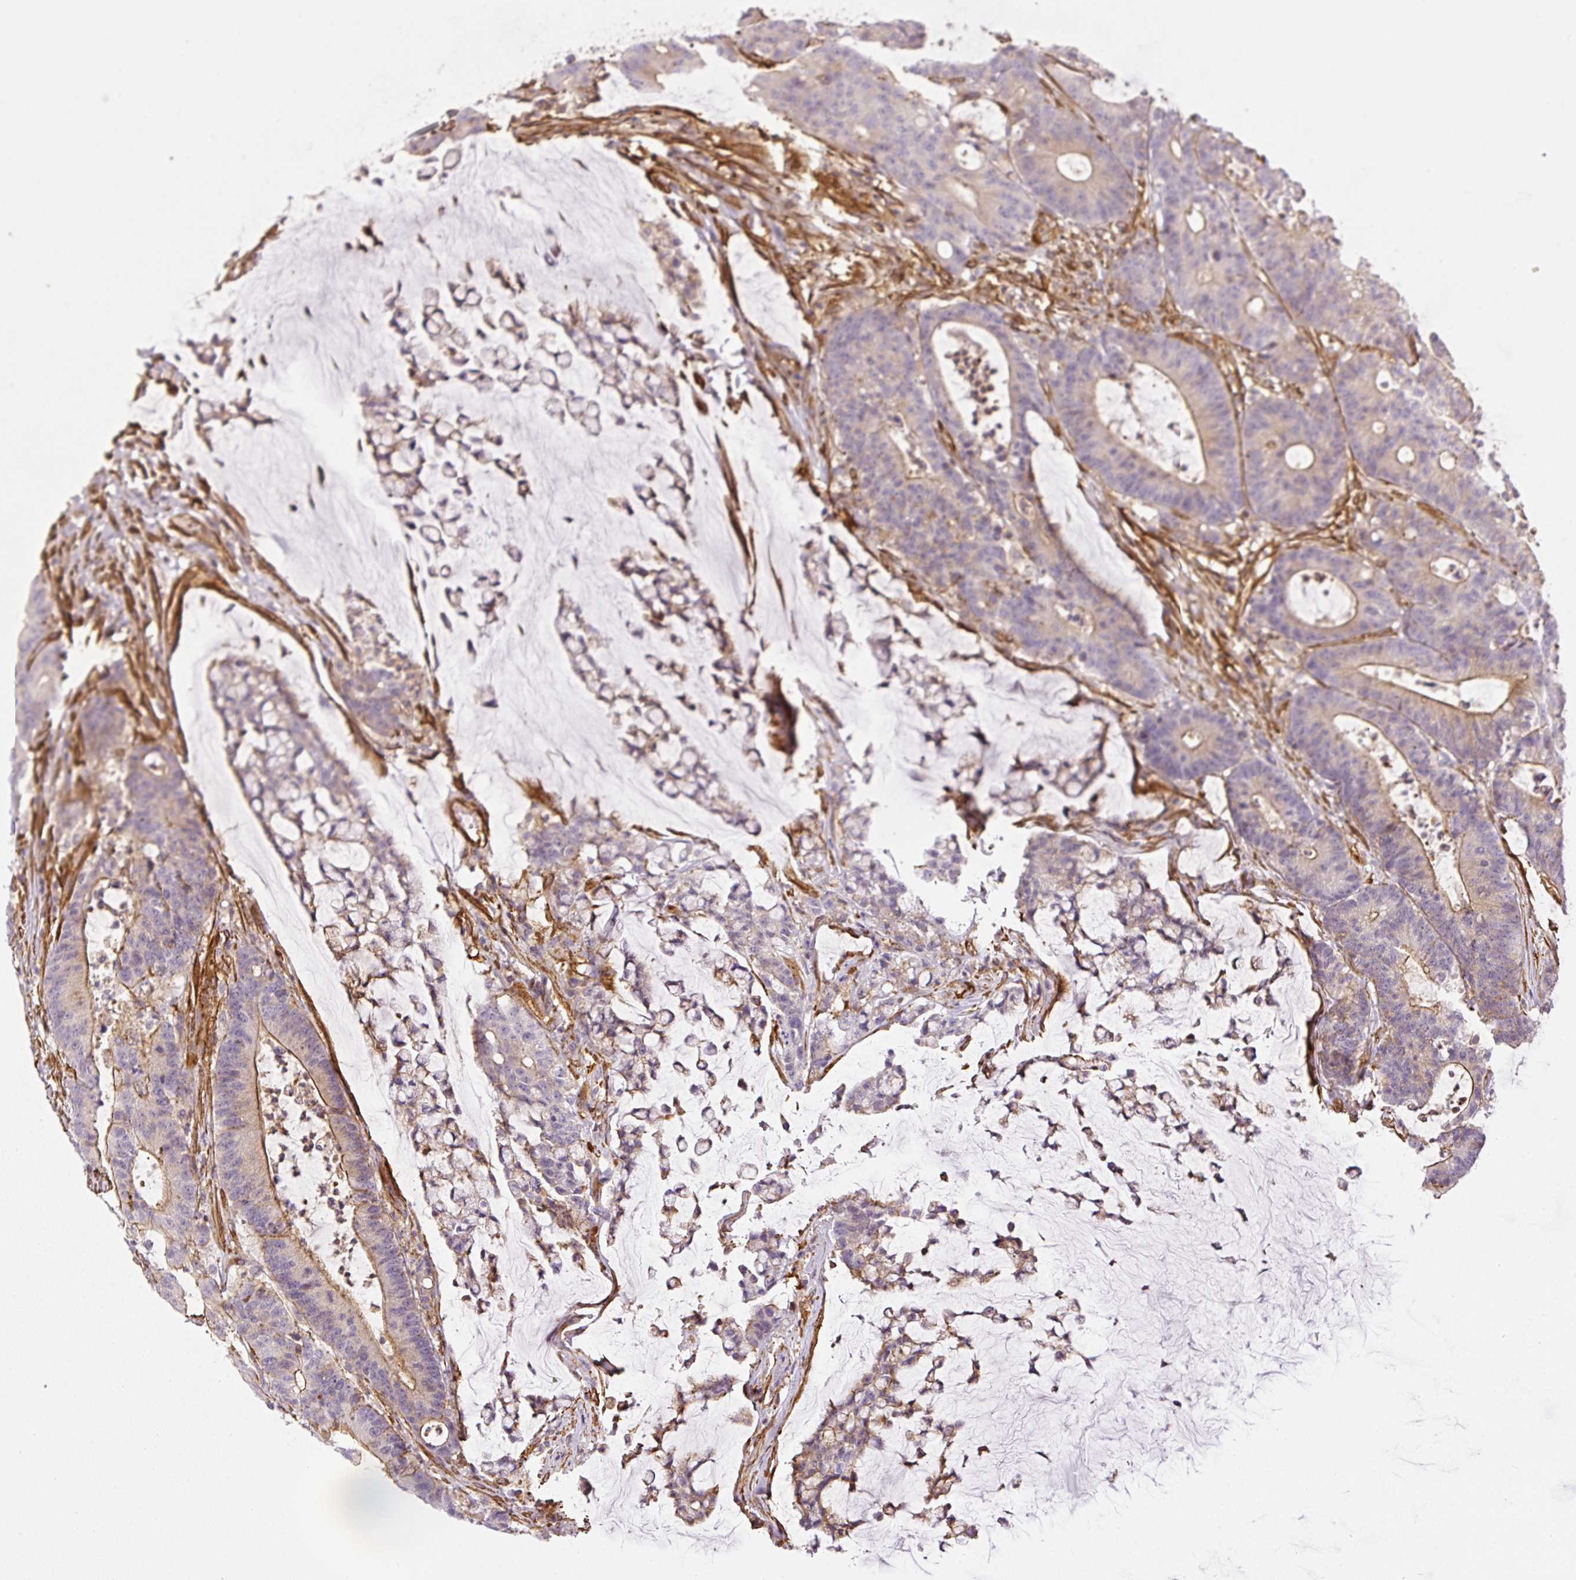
{"staining": {"intensity": "moderate", "quantity": "25%-75%", "location": "cytoplasmic/membranous"}, "tissue": "colorectal cancer", "cell_type": "Tumor cells", "image_type": "cancer", "snomed": [{"axis": "morphology", "description": "Adenocarcinoma, NOS"}, {"axis": "topography", "description": "Colon"}], "caption": "Adenocarcinoma (colorectal) stained for a protein exhibits moderate cytoplasmic/membranous positivity in tumor cells.", "gene": "MYL12A", "patient": {"sex": "female", "age": 84}}